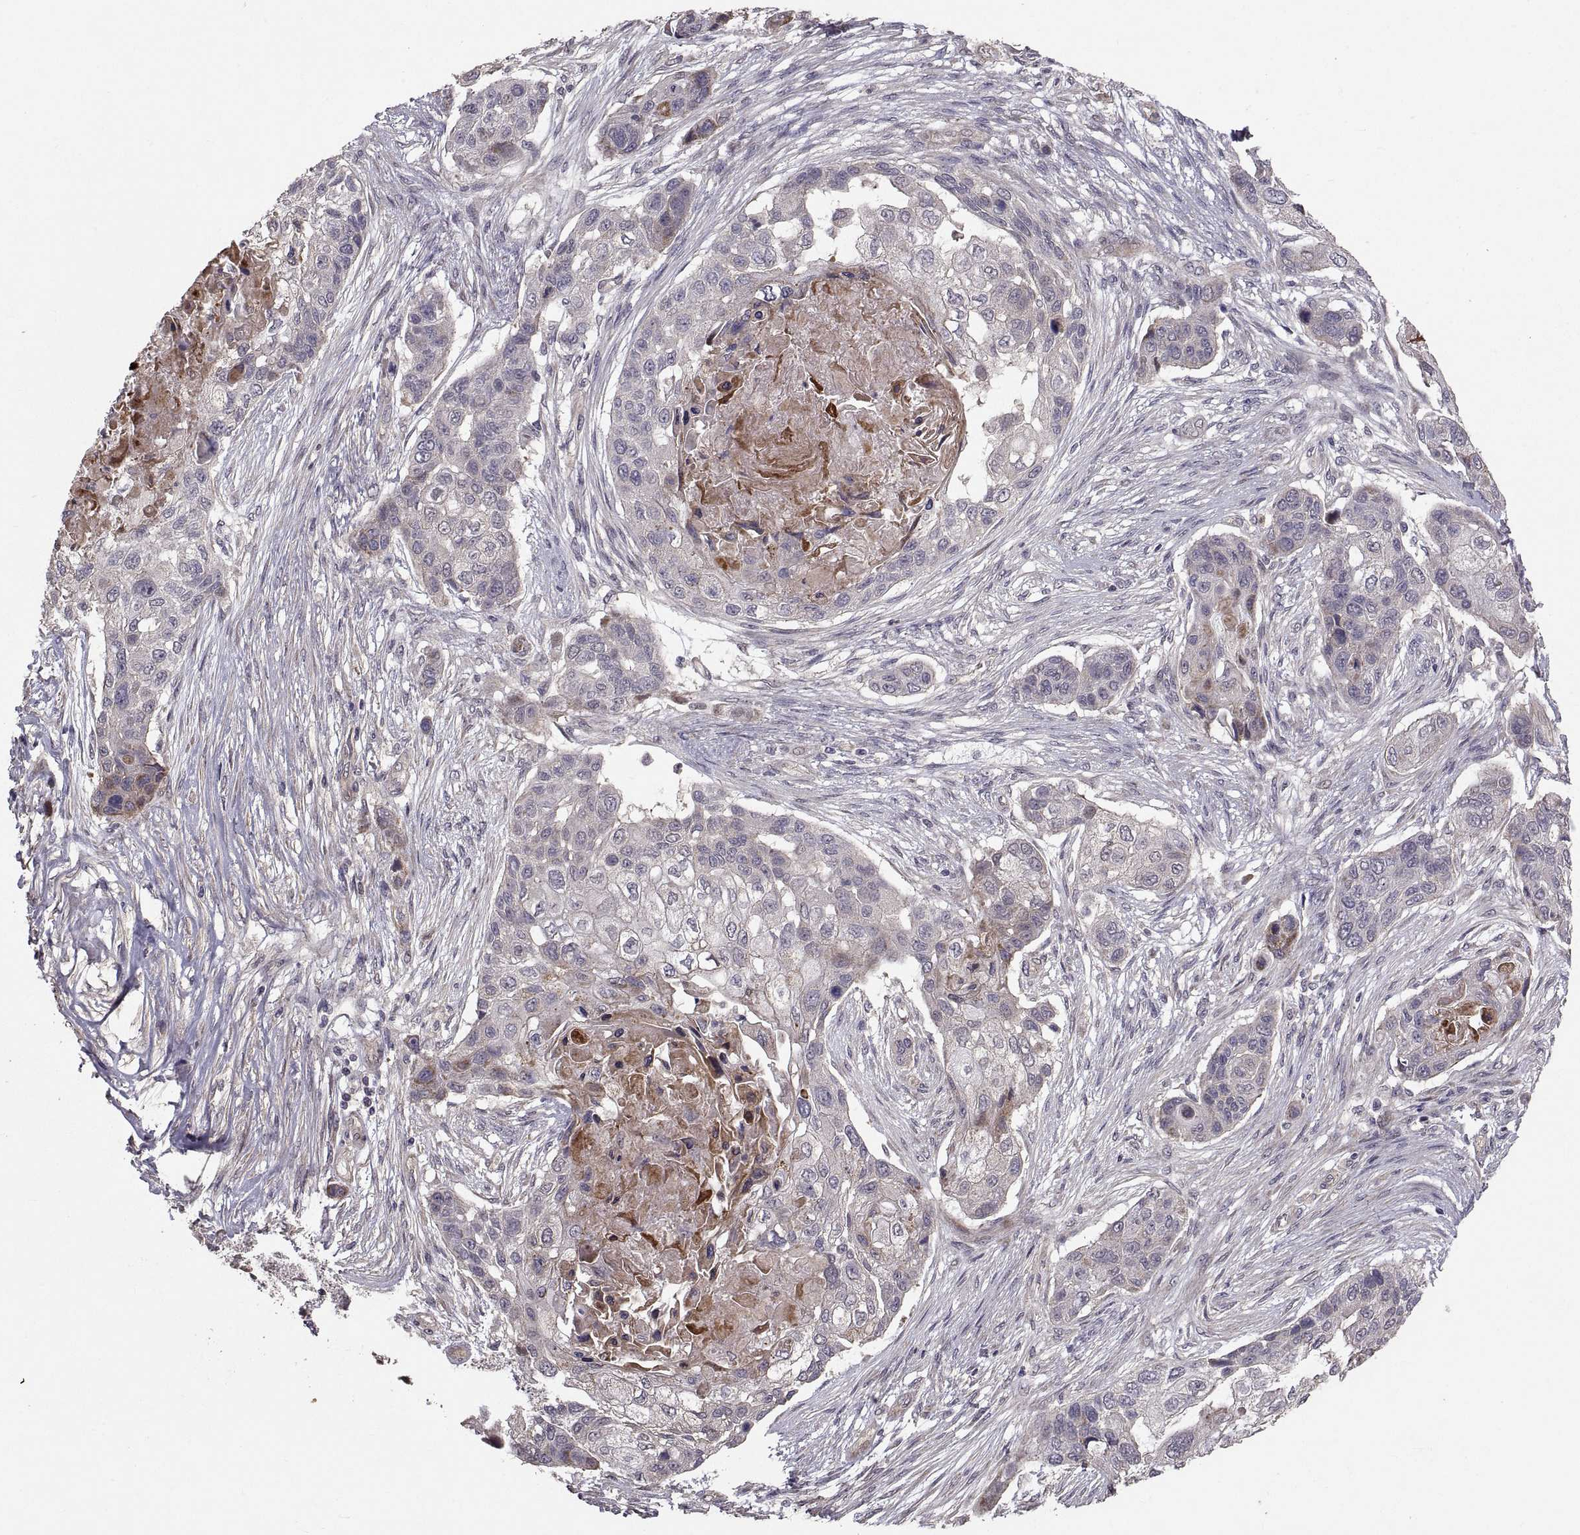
{"staining": {"intensity": "moderate", "quantity": "25%-75%", "location": "cytoplasmic/membranous"}, "tissue": "lung cancer", "cell_type": "Tumor cells", "image_type": "cancer", "snomed": [{"axis": "morphology", "description": "Squamous cell carcinoma, NOS"}, {"axis": "topography", "description": "Lung"}], "caption": "Immunohistochemical staining of human lung cancer (squamous cell carcinoma) displays moderate cytoplasmic/membranous protein expression in about 25%-75% of tumor cells. (IHC, brightfield microscopy, high magnification).", "gene": "PMM2", "patient": {"sex": "male", "age": 69}}